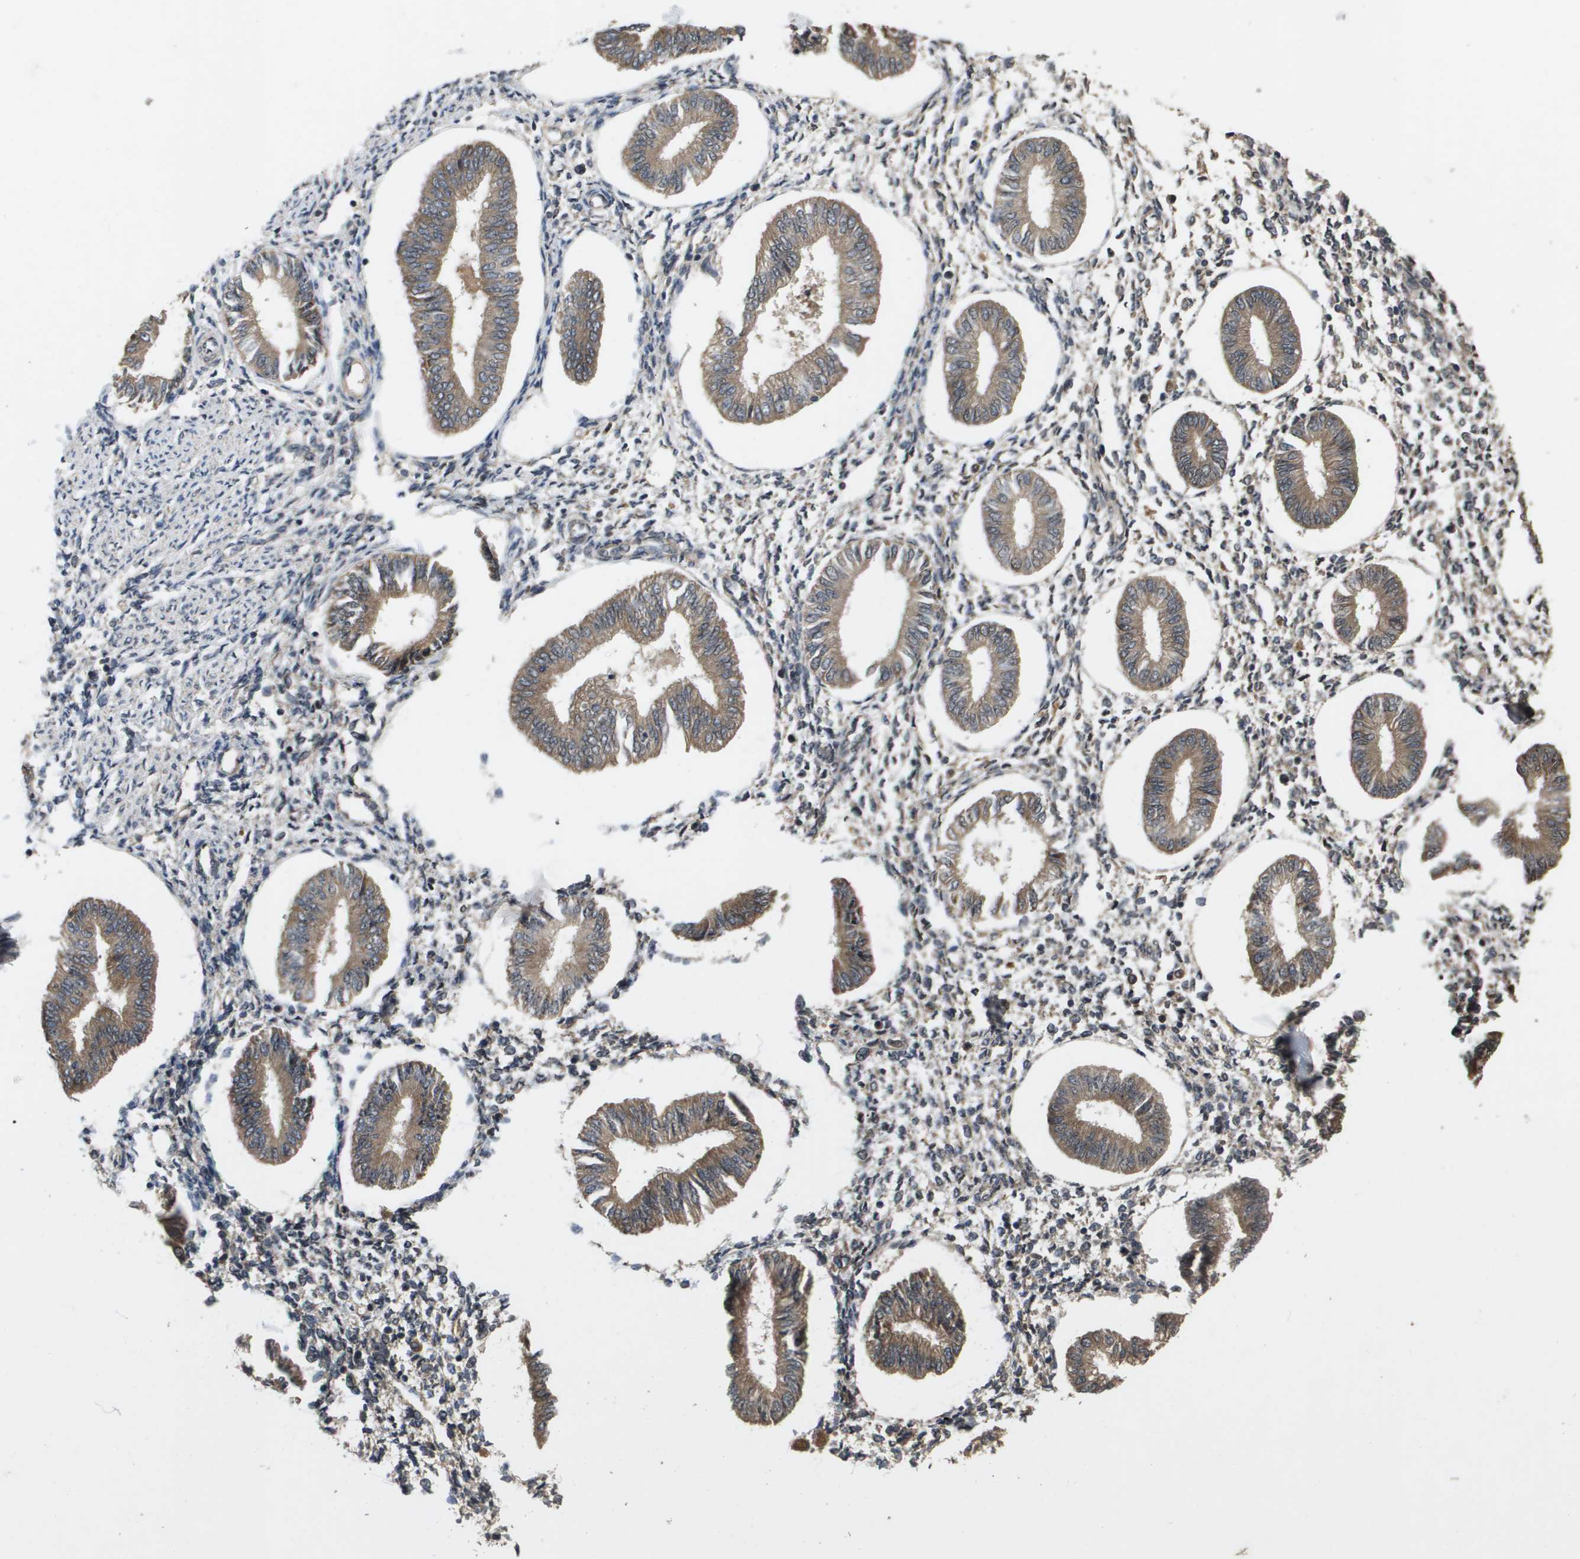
{"staining": {"intensity": "weak", "quantity": ">75%", "location": "cytoplasmic/membranous"}, "tissue": "endometrium", "cell_type": "Cells in endometrial stroma", "image_type": "normal", "snomed": [{"axis": "morphology", "description": "Normal tissue, NOS"}, {"axis": "topography", "description": "Endometrium"}], "caption": "DAB (3,3'-diaminobenzidine) immunohistochemical staining of unremarkable endometrium reveals weak cytoplasmic/membranous protein positivity in approximately >75% of cells in endometrial stroma. The staining was performed using DAB, with brown indicating positive protein expression. Nuclei are stained blue with hematoxylin.", "gene": "SPTLC1", "patient": {"sex": "female", "age": 50}}